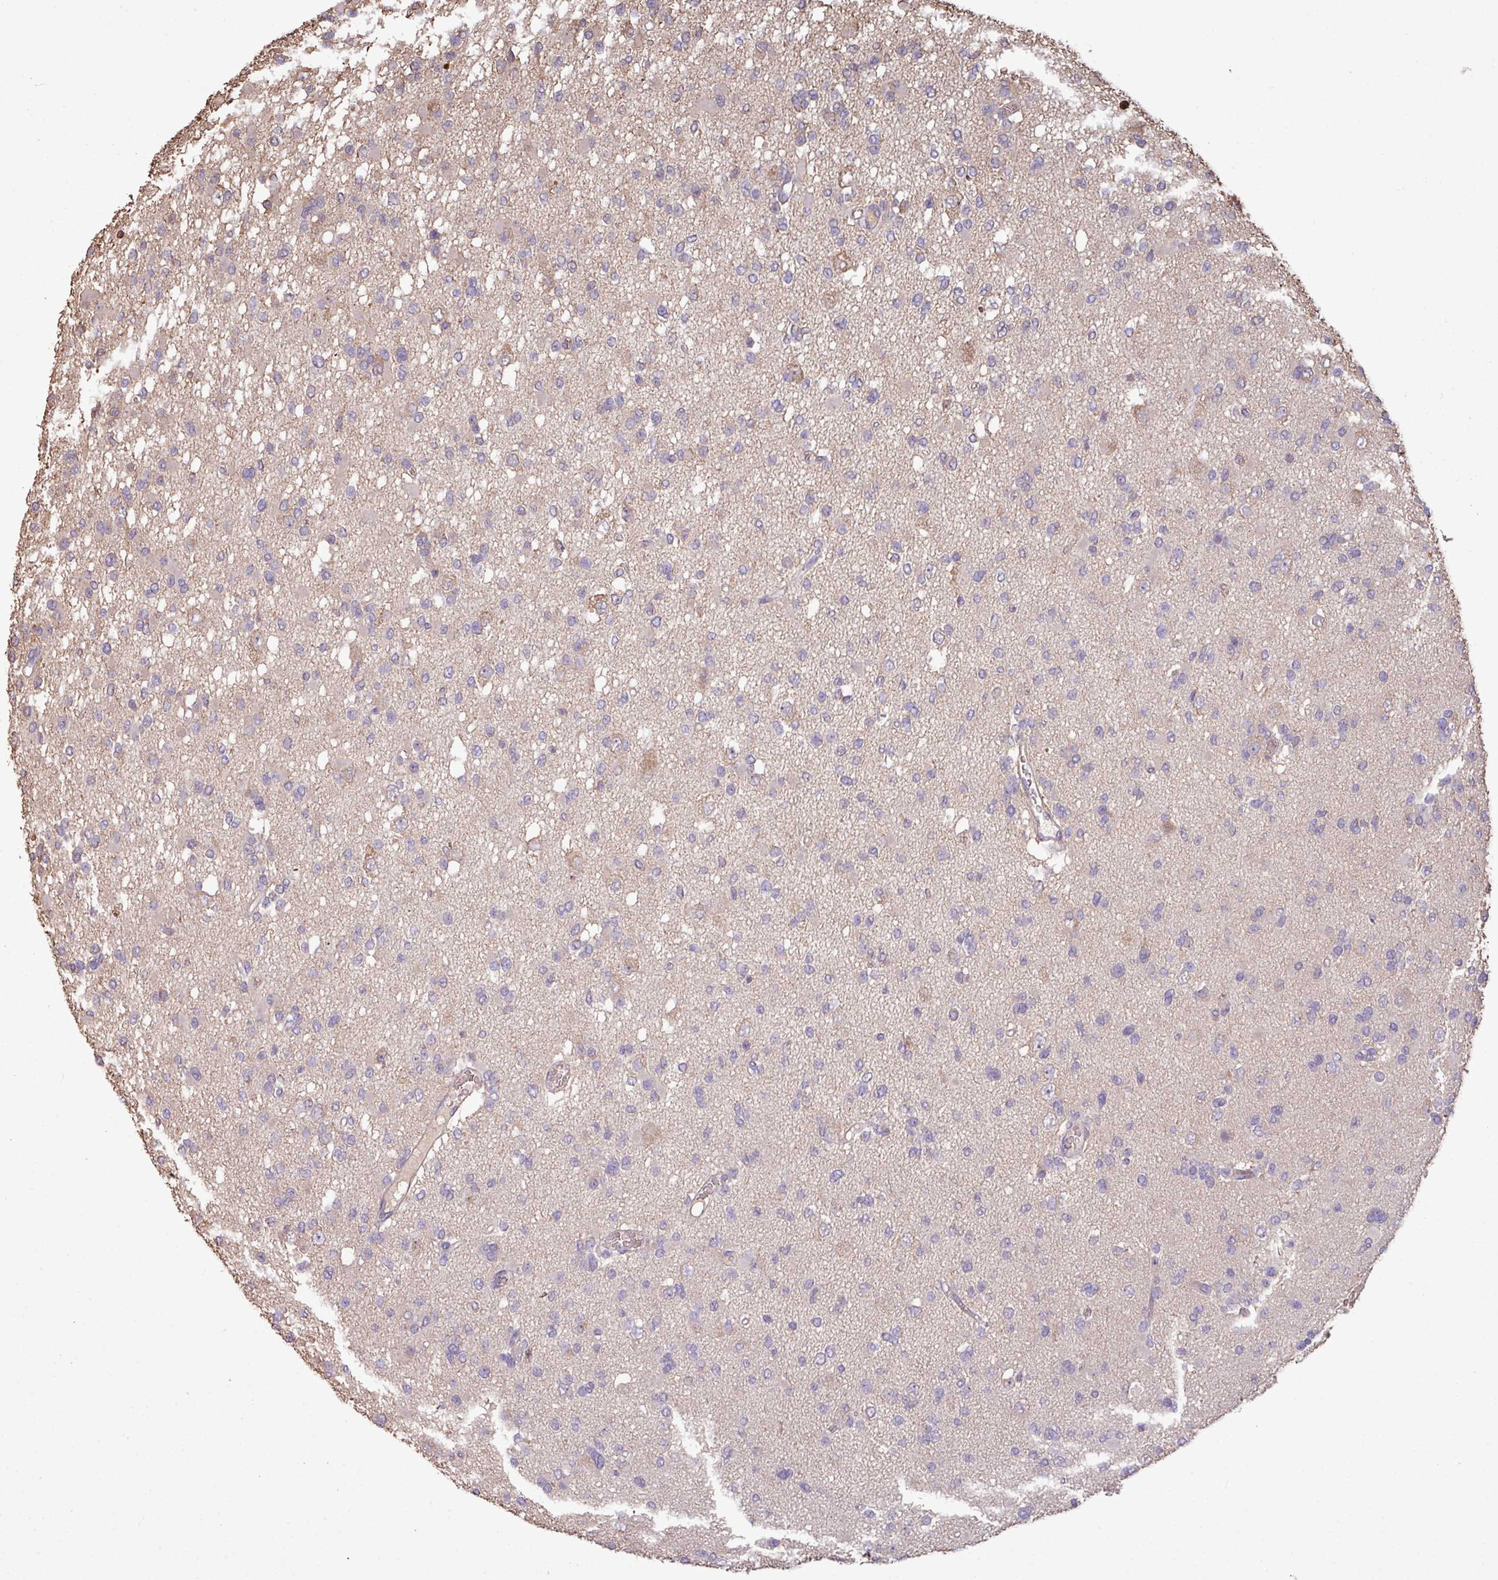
{"staining": {"intensity": "negative", "quantity": "none", "location": "none"}, "tissue": "glioma", "cell_type": "Tumor cells", "image_type": "cancer", "snomed": [{"axis": "morphology", "description": "Glioma, malignant, Low grade"}, {"axis": "topography", "description": "Brain"}], "caption": "DAB (3,3'-diaminobenzidine) immunohistochemical staining of human malignant low-grade glioma demonstrates no significant expression in tumor cells.", "gene": "CAMK2B", "patient": {"sex": "female", "age": 22}}